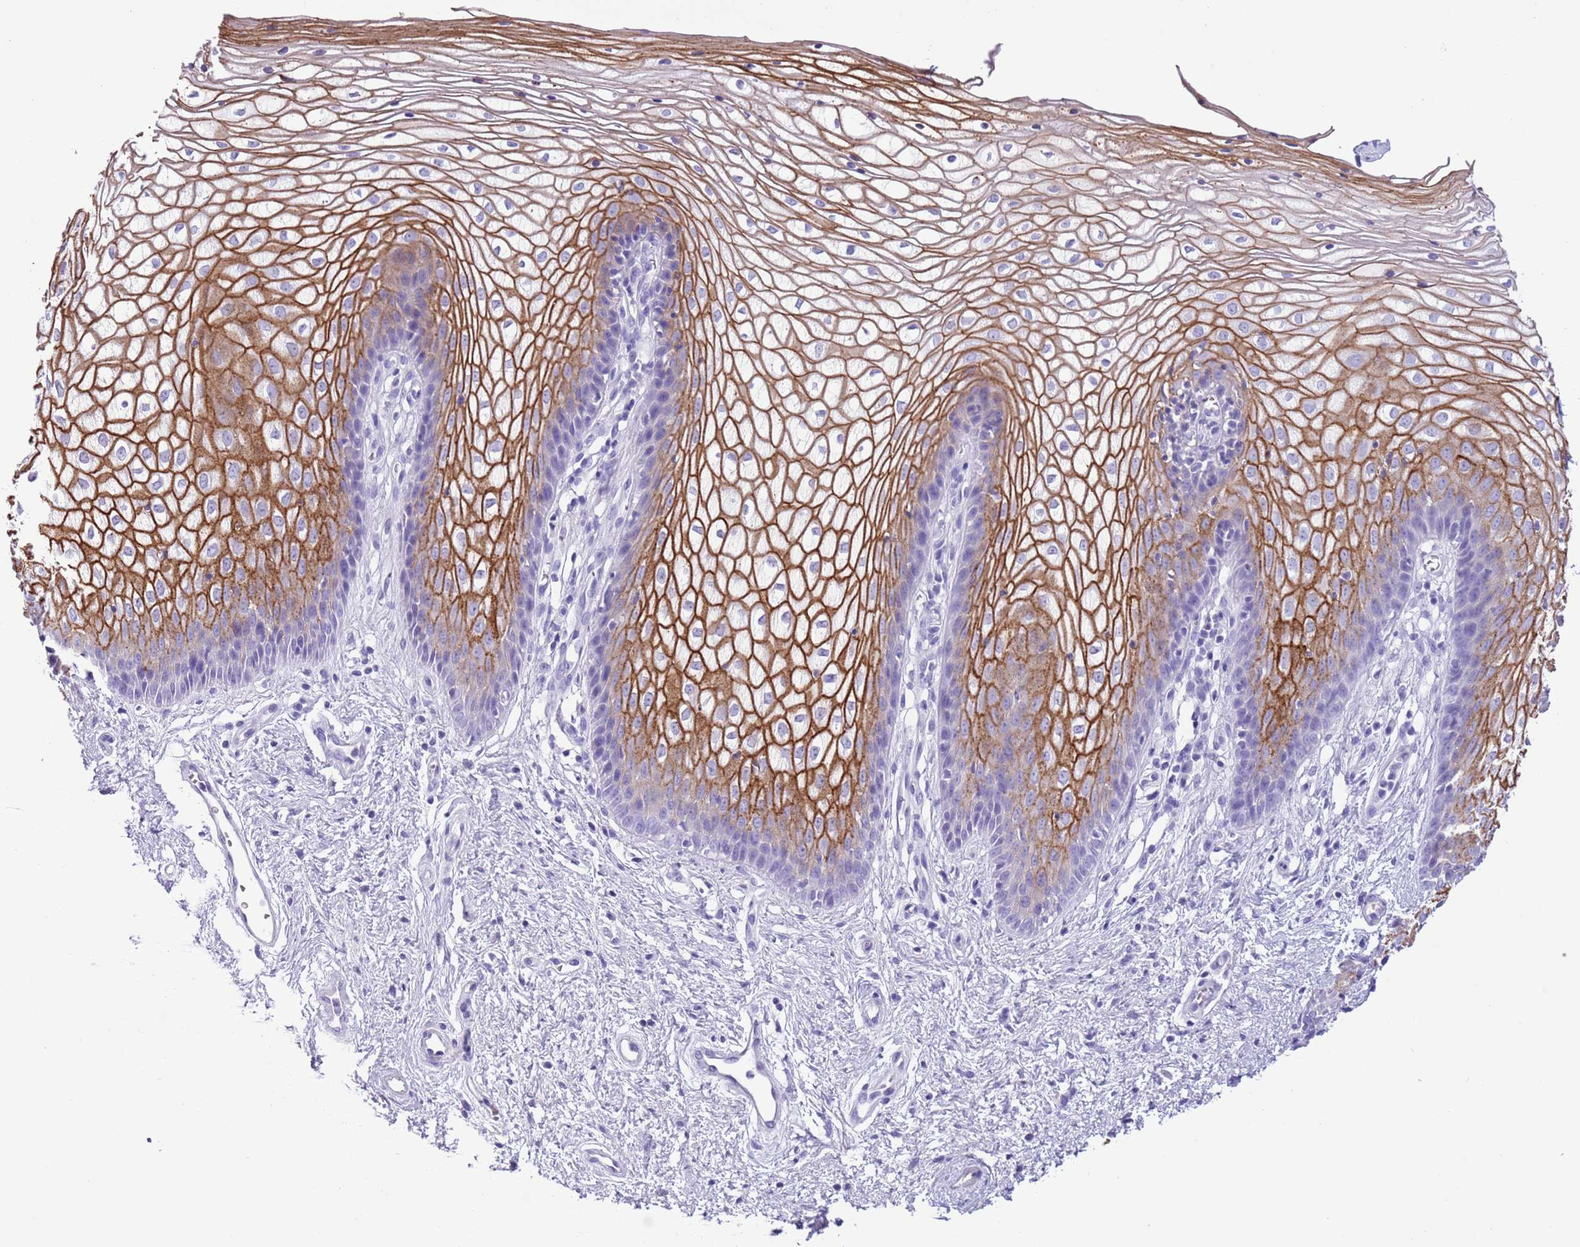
{"staining": {"intensity": "strong", "quantity": "<25%", "location": "cytoplasmic/membranous"}, "tissue": "vagina", "cell_type": "Squamous epithelial cells", "image_type": "normal", "snomed": [{"axis": "morphology", "description": "Normal tissue, NOS"}, {"axis": "topography", "description": "Vagina"}], "caption": "Squamous epithelial cells reveal strong cytoplasmic/membranous positivity in approximately <25% of cells in normal vagina. The protein is stained brown, and the nuclei are stained in blue (DAB IHC with brightfield microscopy, high magnification).", "gene": "TBC1D10B", "patient": {"sex": "female", "age": 34}}